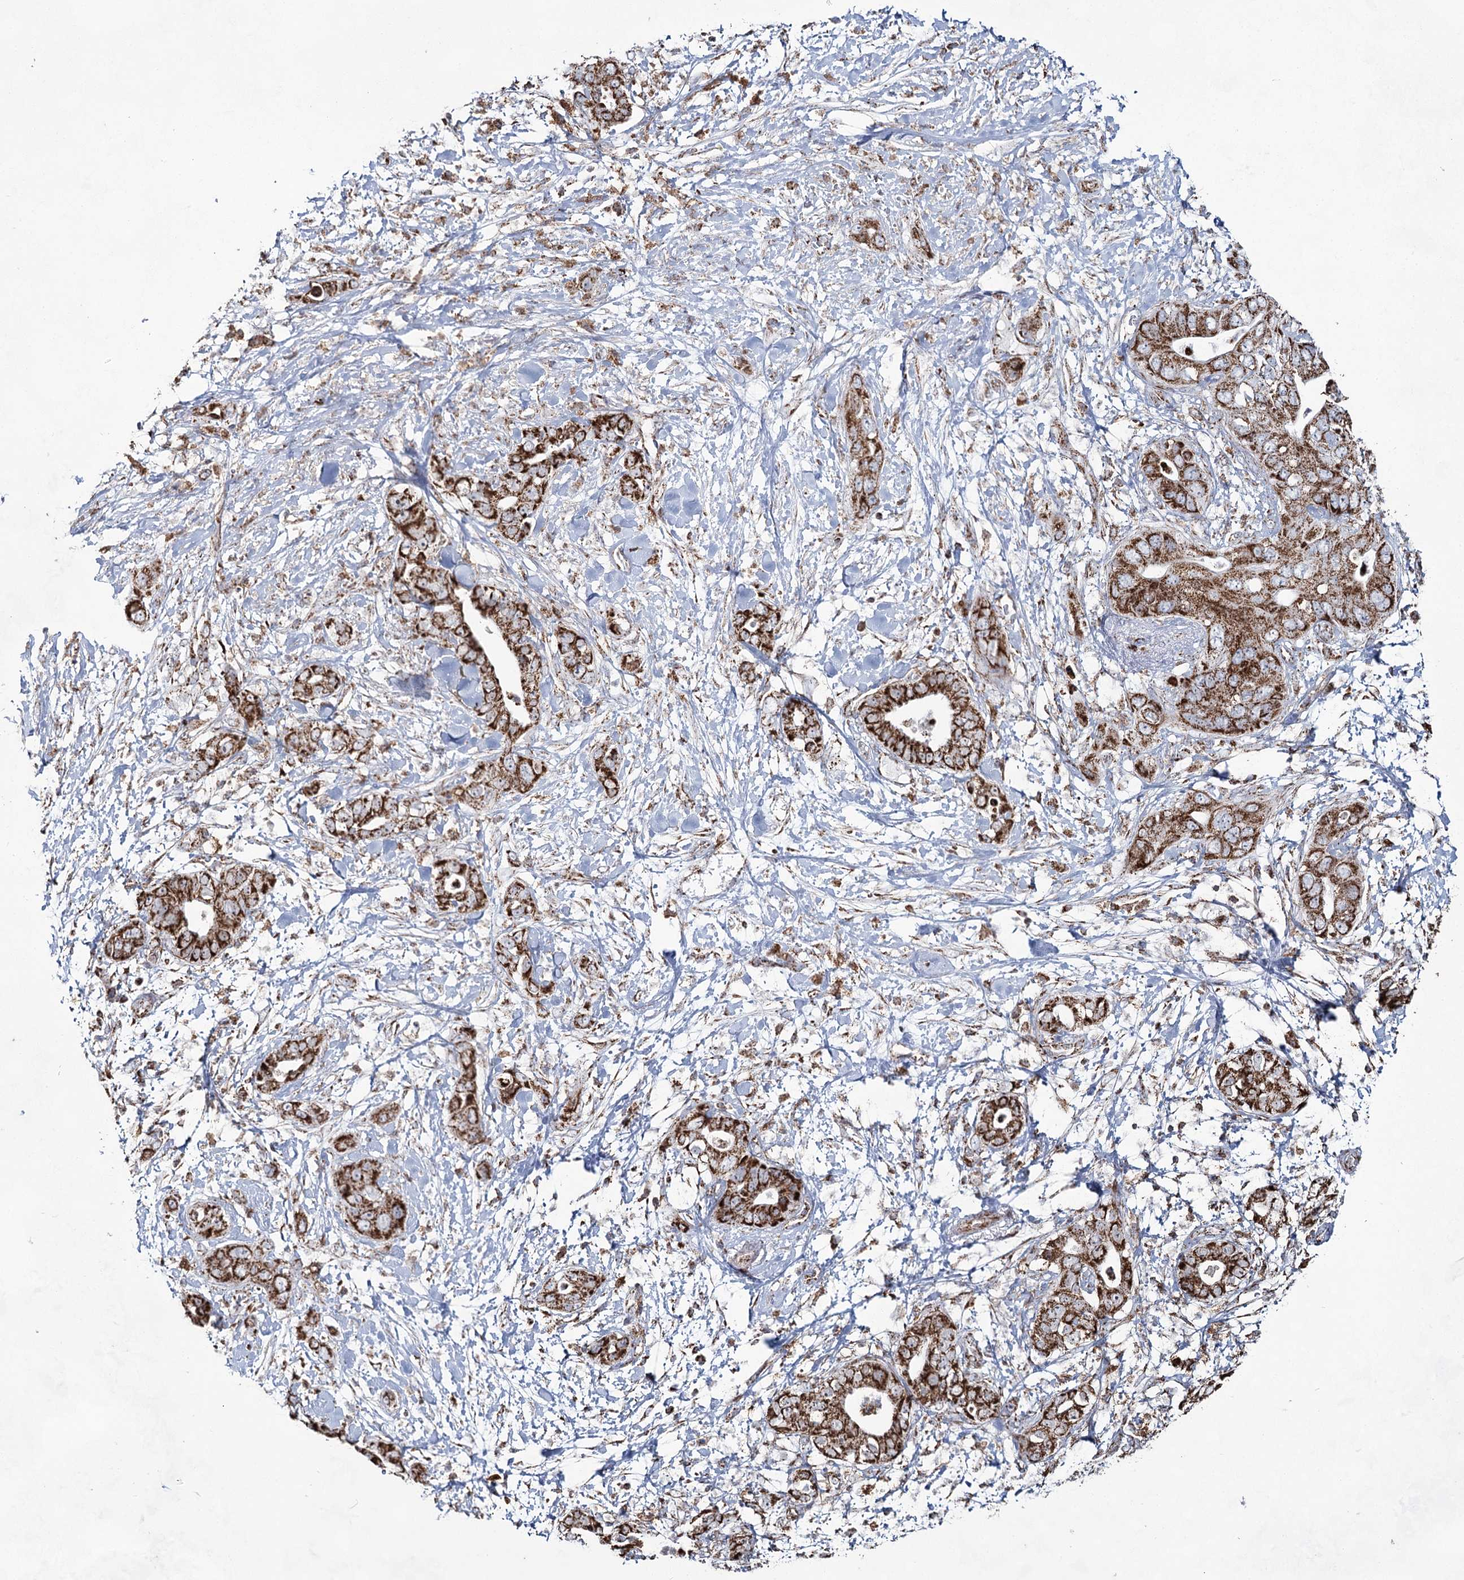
{"staining": {"intensity": "strong", "quantity": ">75%", "location": "cytoplasmic/membranous"}, "tissue": "pancreatic cancer", "cell_type": "Tumor cells", "image_type": "cancer", "snomed": [{"axis": "morphology", "description": "Adenocarcinoma, NOS"}, {"axis": "topography", "description": "Pancreas"}], "caption": "About >75% of tumor cells in pancreatic cancer exhibit strong cytoplasmic/membranous protein staining as visualized by brown immunohistochemical staining.", "gene": "CWF19L1", "patient": {"sex": "female", "age": 78}}